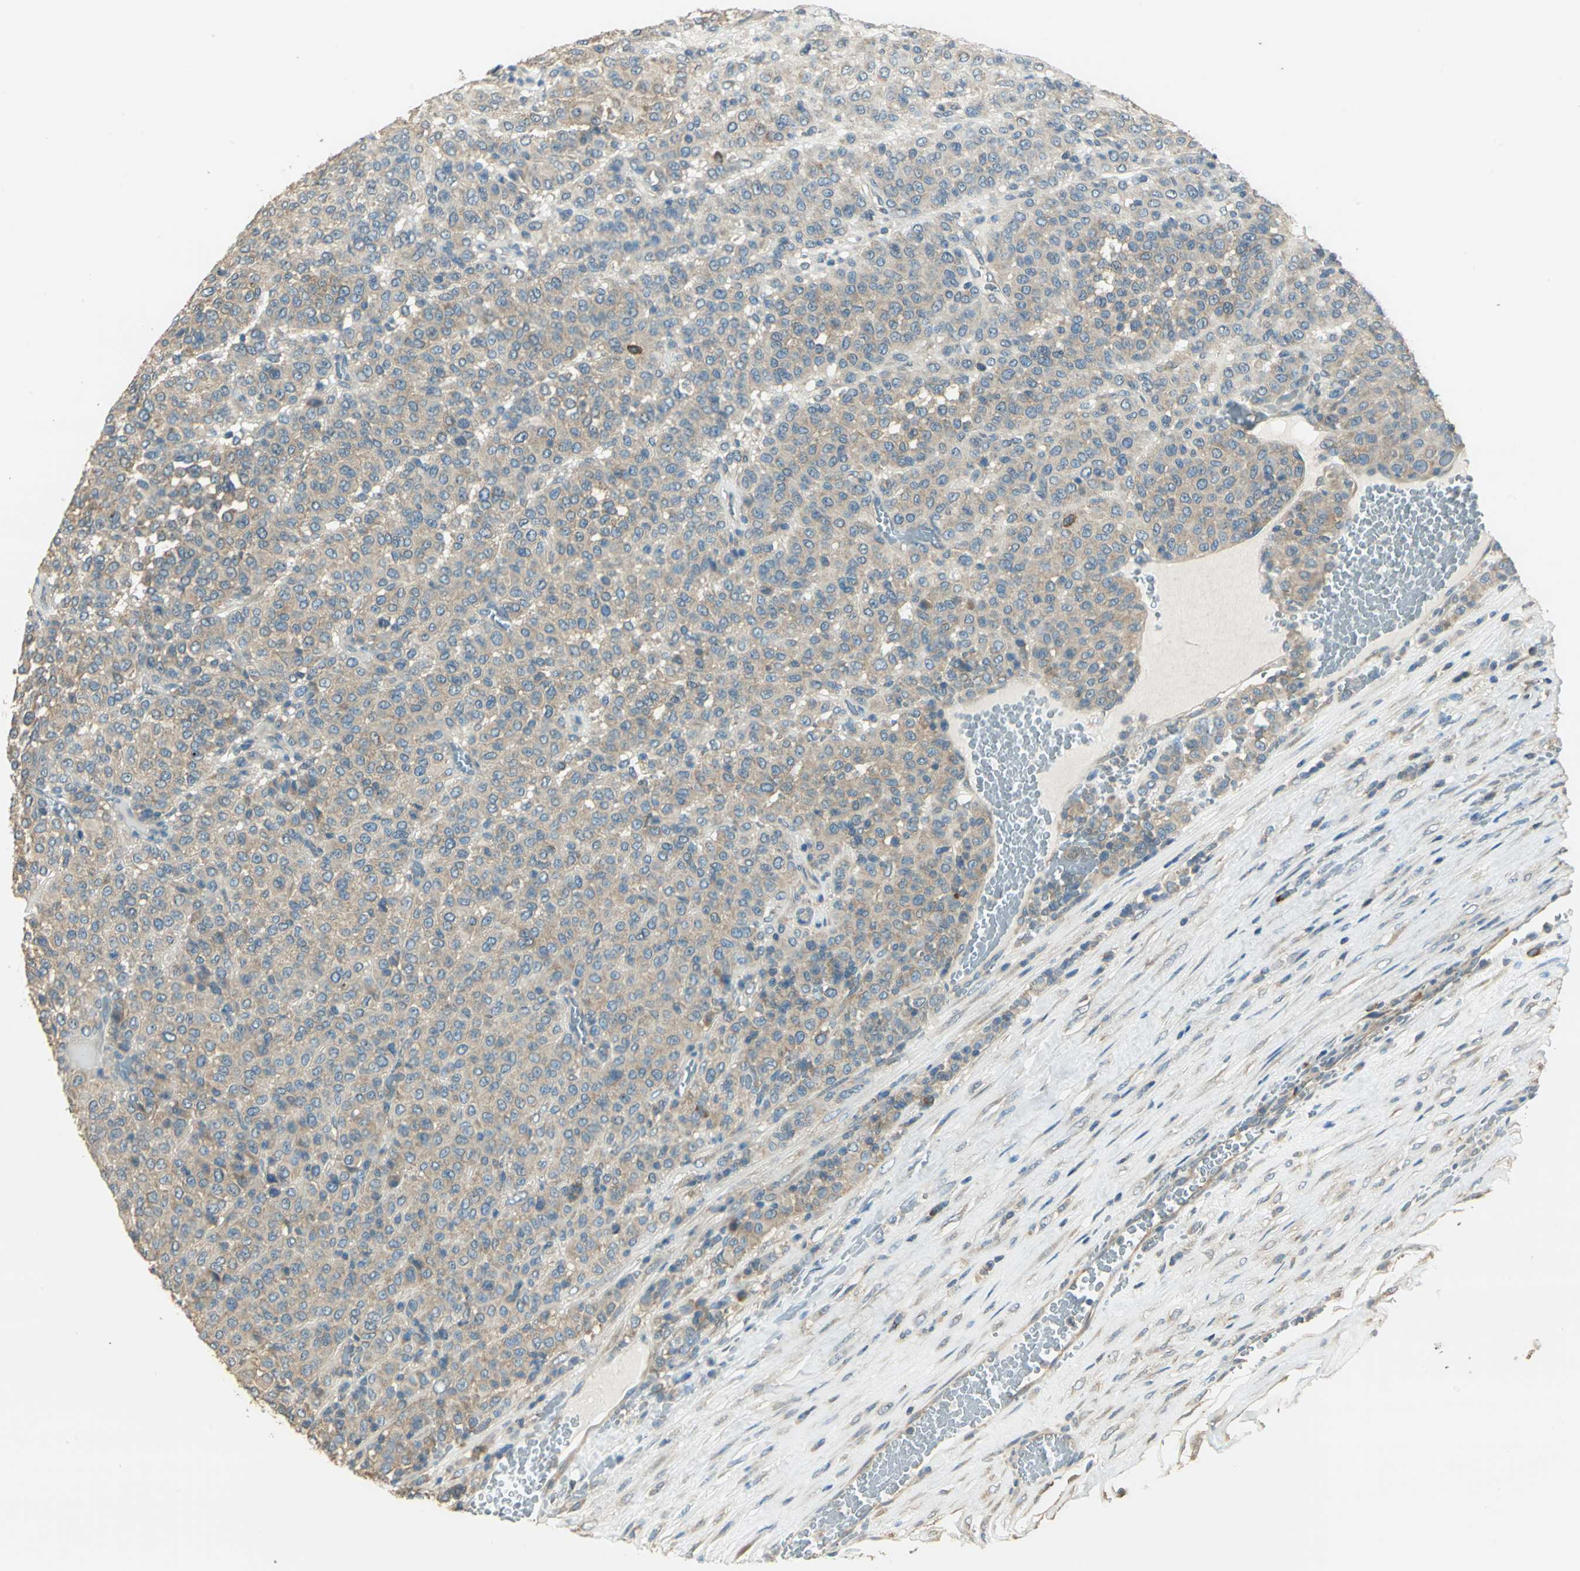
{"staining": {"intensity": "moderate", "quantity": ">75%", "location": "cytoplasmic/membranous"}, "tissue": "melanoma", "cell_type": "Tumor cells", "image_type": "cancer", "snomed": [{"axis": "morphology", "description": "Malignant melanoma, Metastatic site"}, {"axis": "topography", "description": "Pancreas"}], "caption": "Melanoma was stained to show a protein in brown. There is medium levels of moderate cytoplasmic/membranous expression in approximately >75% of tumor cells. The protein is stained brown, and the nuclei are stained in blue (DAB (3,3'-diaminobenzidine) IHC with brightfield microscopy, high magnification).", "gene": "SHC2", "patient": {"sex": "female", "age": 30}}